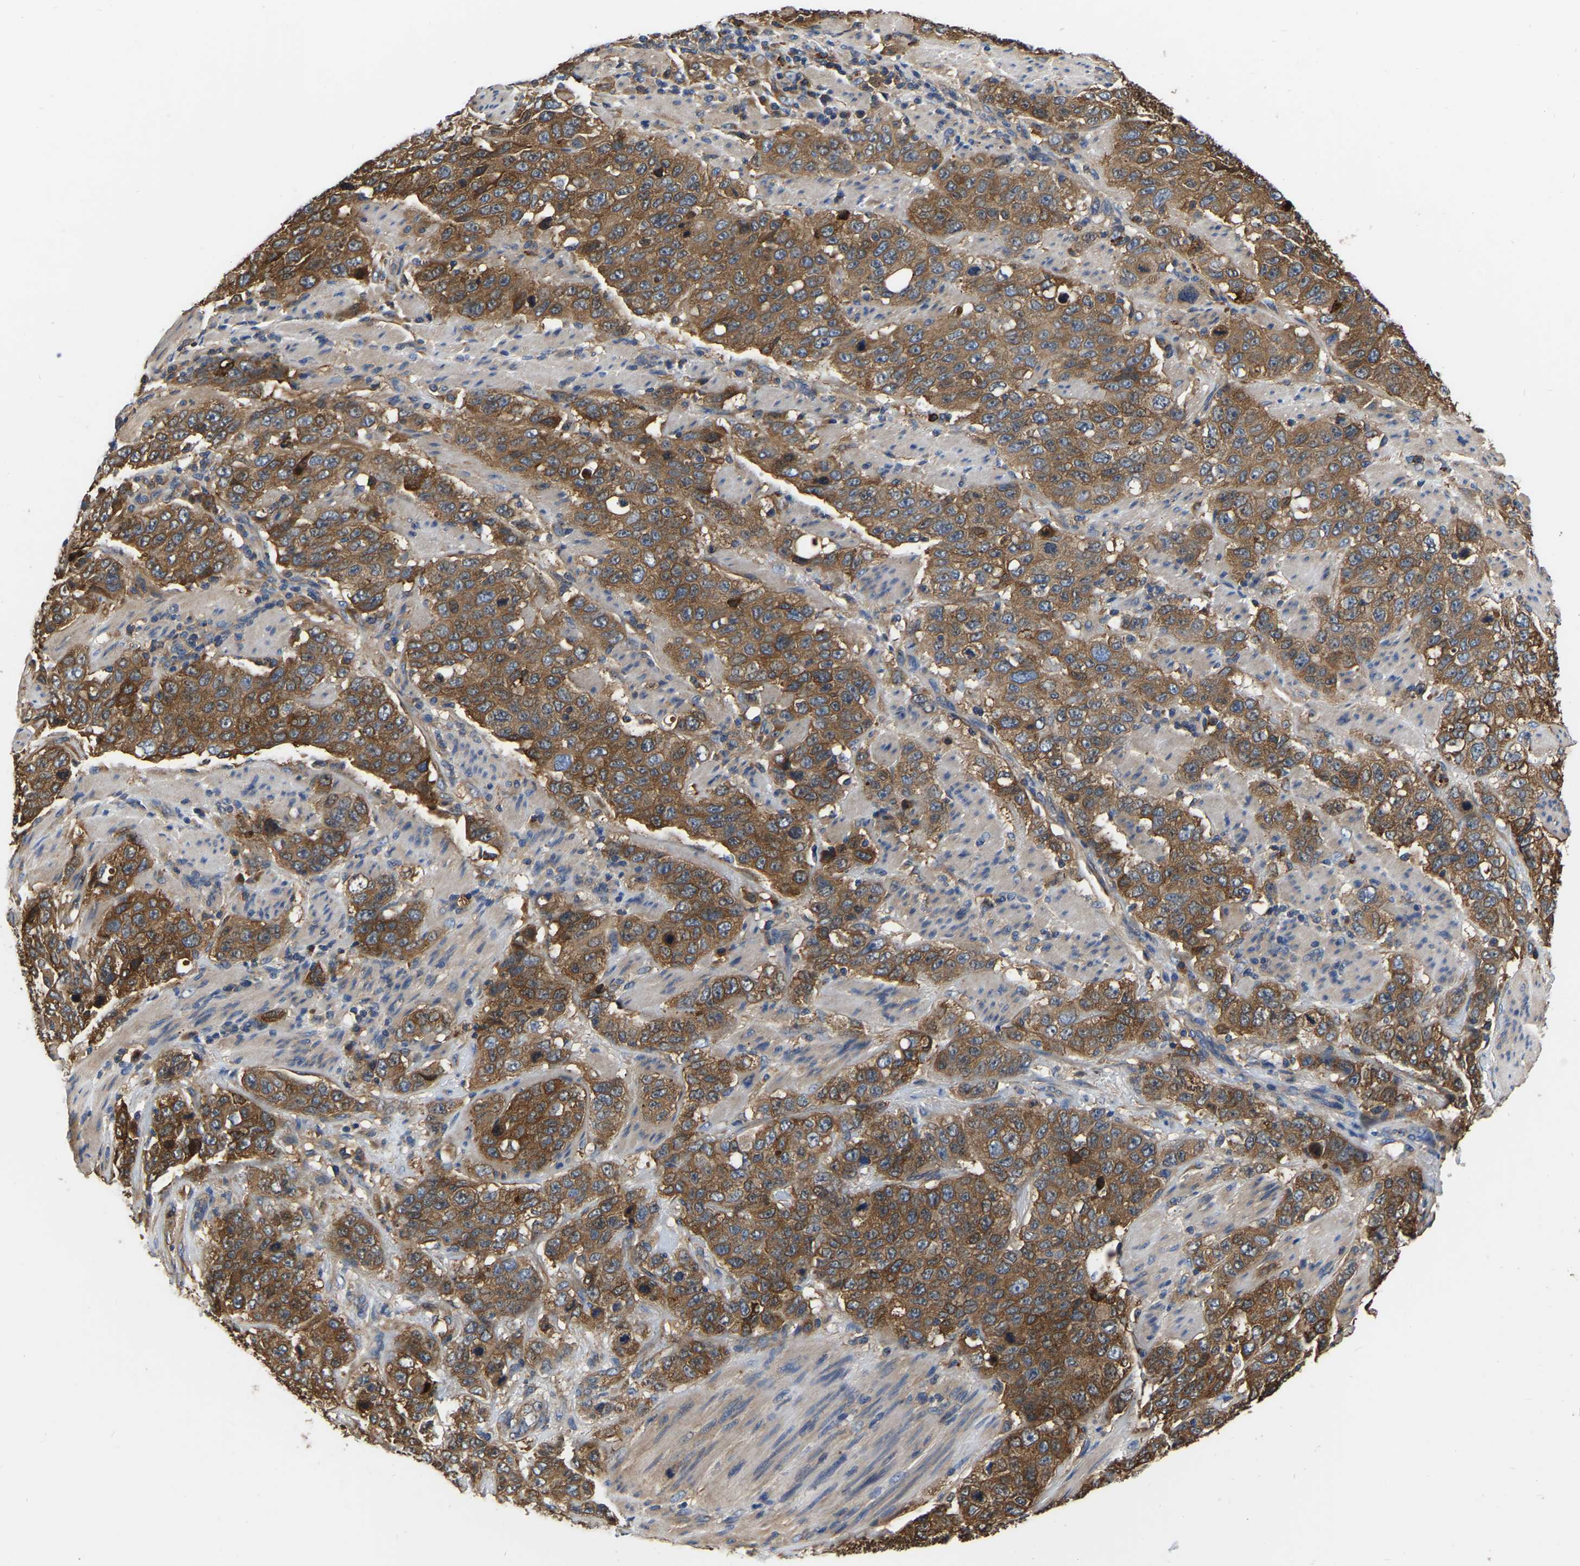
{"staining": {"intensity": "moderate", "quantity": ">75%", "location": "cytoplasmic/membranous"}, "tissue": "stomach cancer", "cell_type": "Tumor cells", "image_type": "cancer", "snomed": [{"axis": "morphology", "description": "Adenocarcinoma, NOS"}, {"axis": "topography", "description": "Stomach"}], "caption": "An immunohistochemistry image of neoplastic tissue is shown. Protein staining in brown highlights moderate cytoplasmic/membranous positivity in adenocarcinoma (stomach) within tumor cells. (Brightfield microscopy of DAB IHC at high magnification).", "gene": "GARS1", "patient": {"sex": "male", "age": 48}}